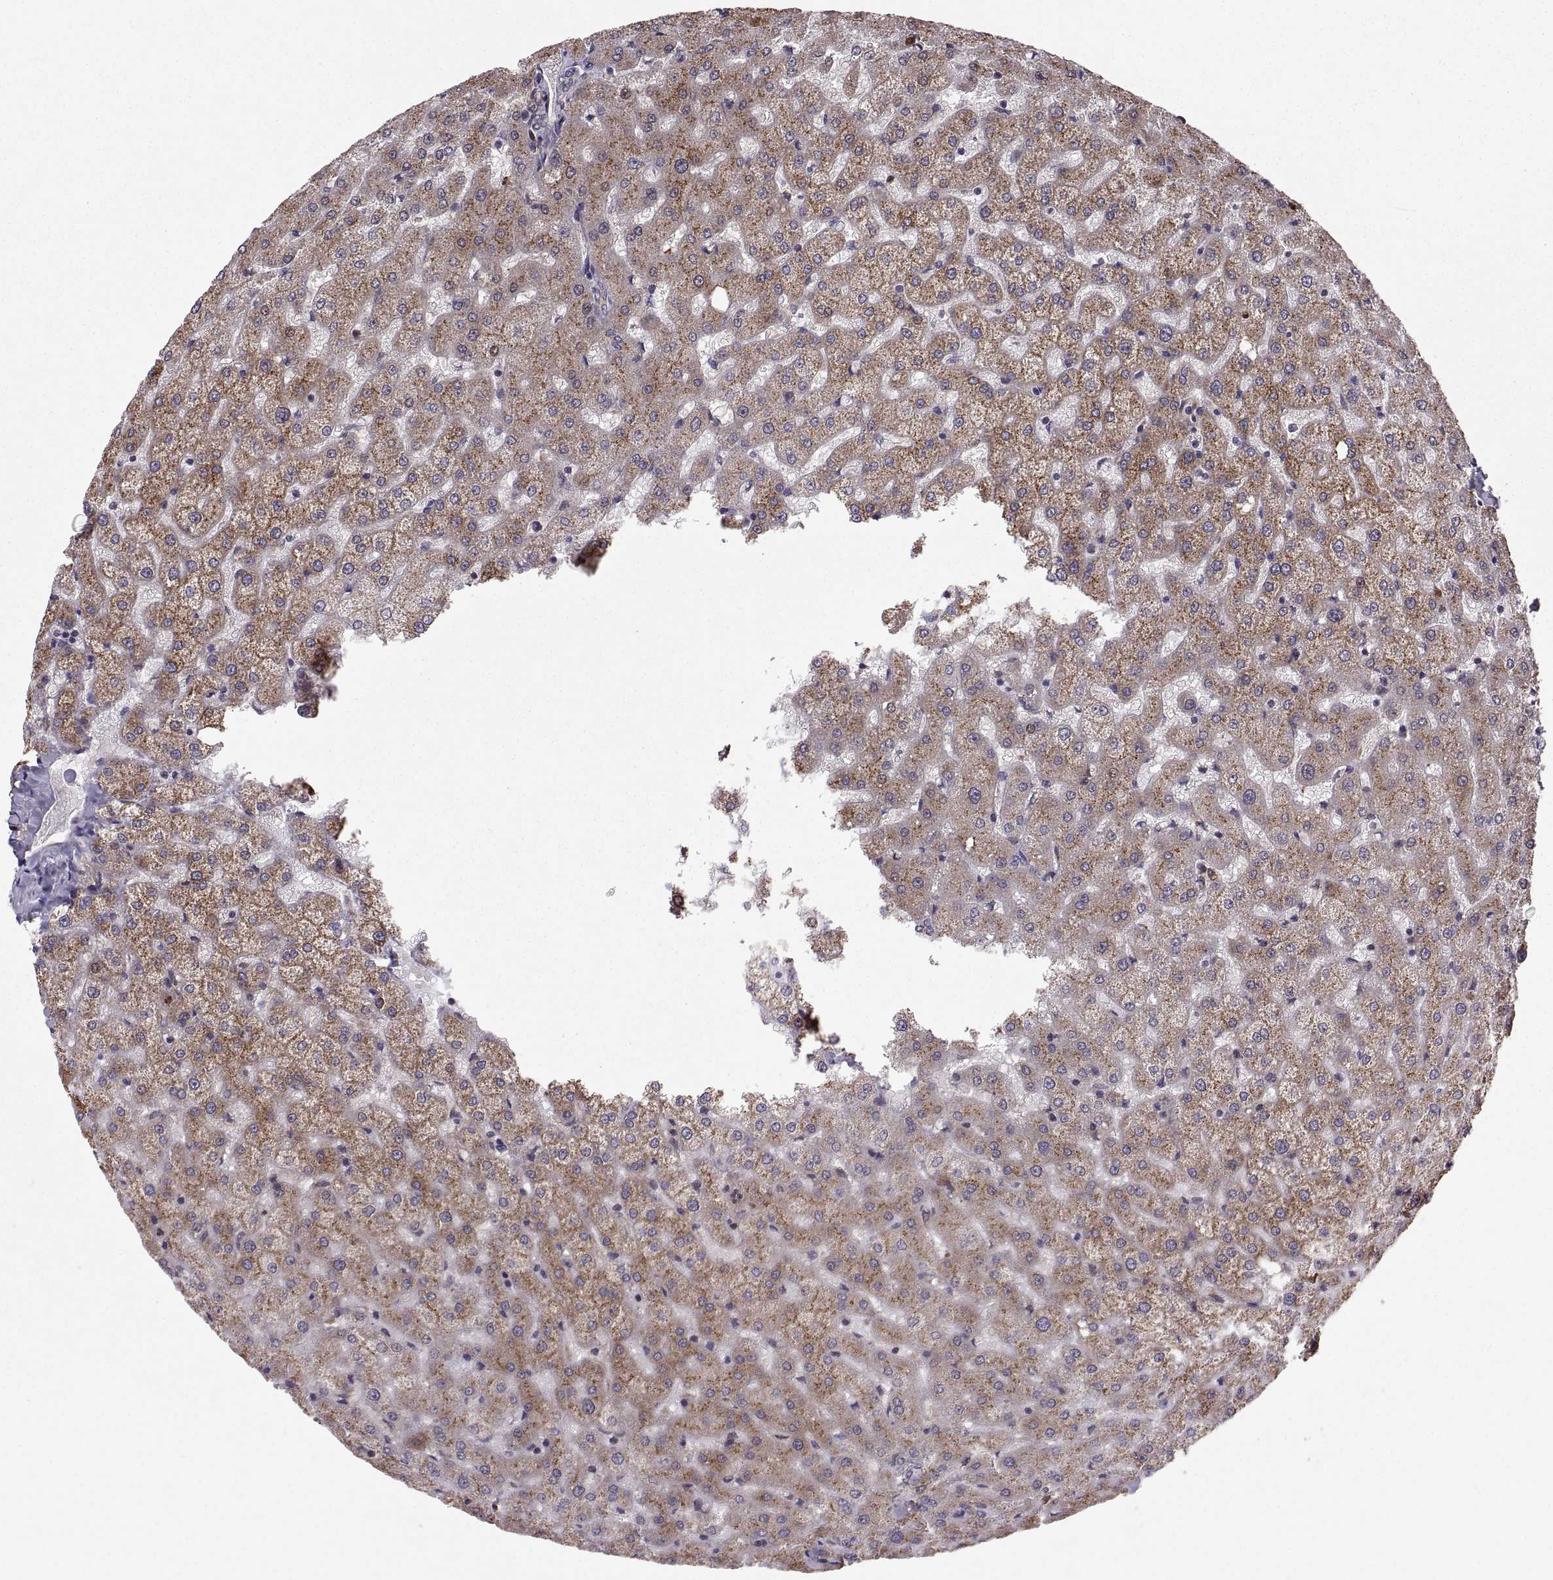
{"staining": {"intensity": "weak", "quantity": ">75%", "location": "cytoplasmic/membranous"}, "tissue": "liver", "cell_type": "Cholangiocytes", "image_type": "normal", "snomed": [{"axis": "morphology", "description": "Normal tissue, NOS"}, {"axis": "topography", "description": "Liver"}], "caption": "Protein positivity by immunohistochemistry reveals weak cytoplasmic/membranous staining in about >75% of cholangiocytes in unremarkable liver.", "gene": "TESC", "patient": {"sex": "female", "age": 50}}